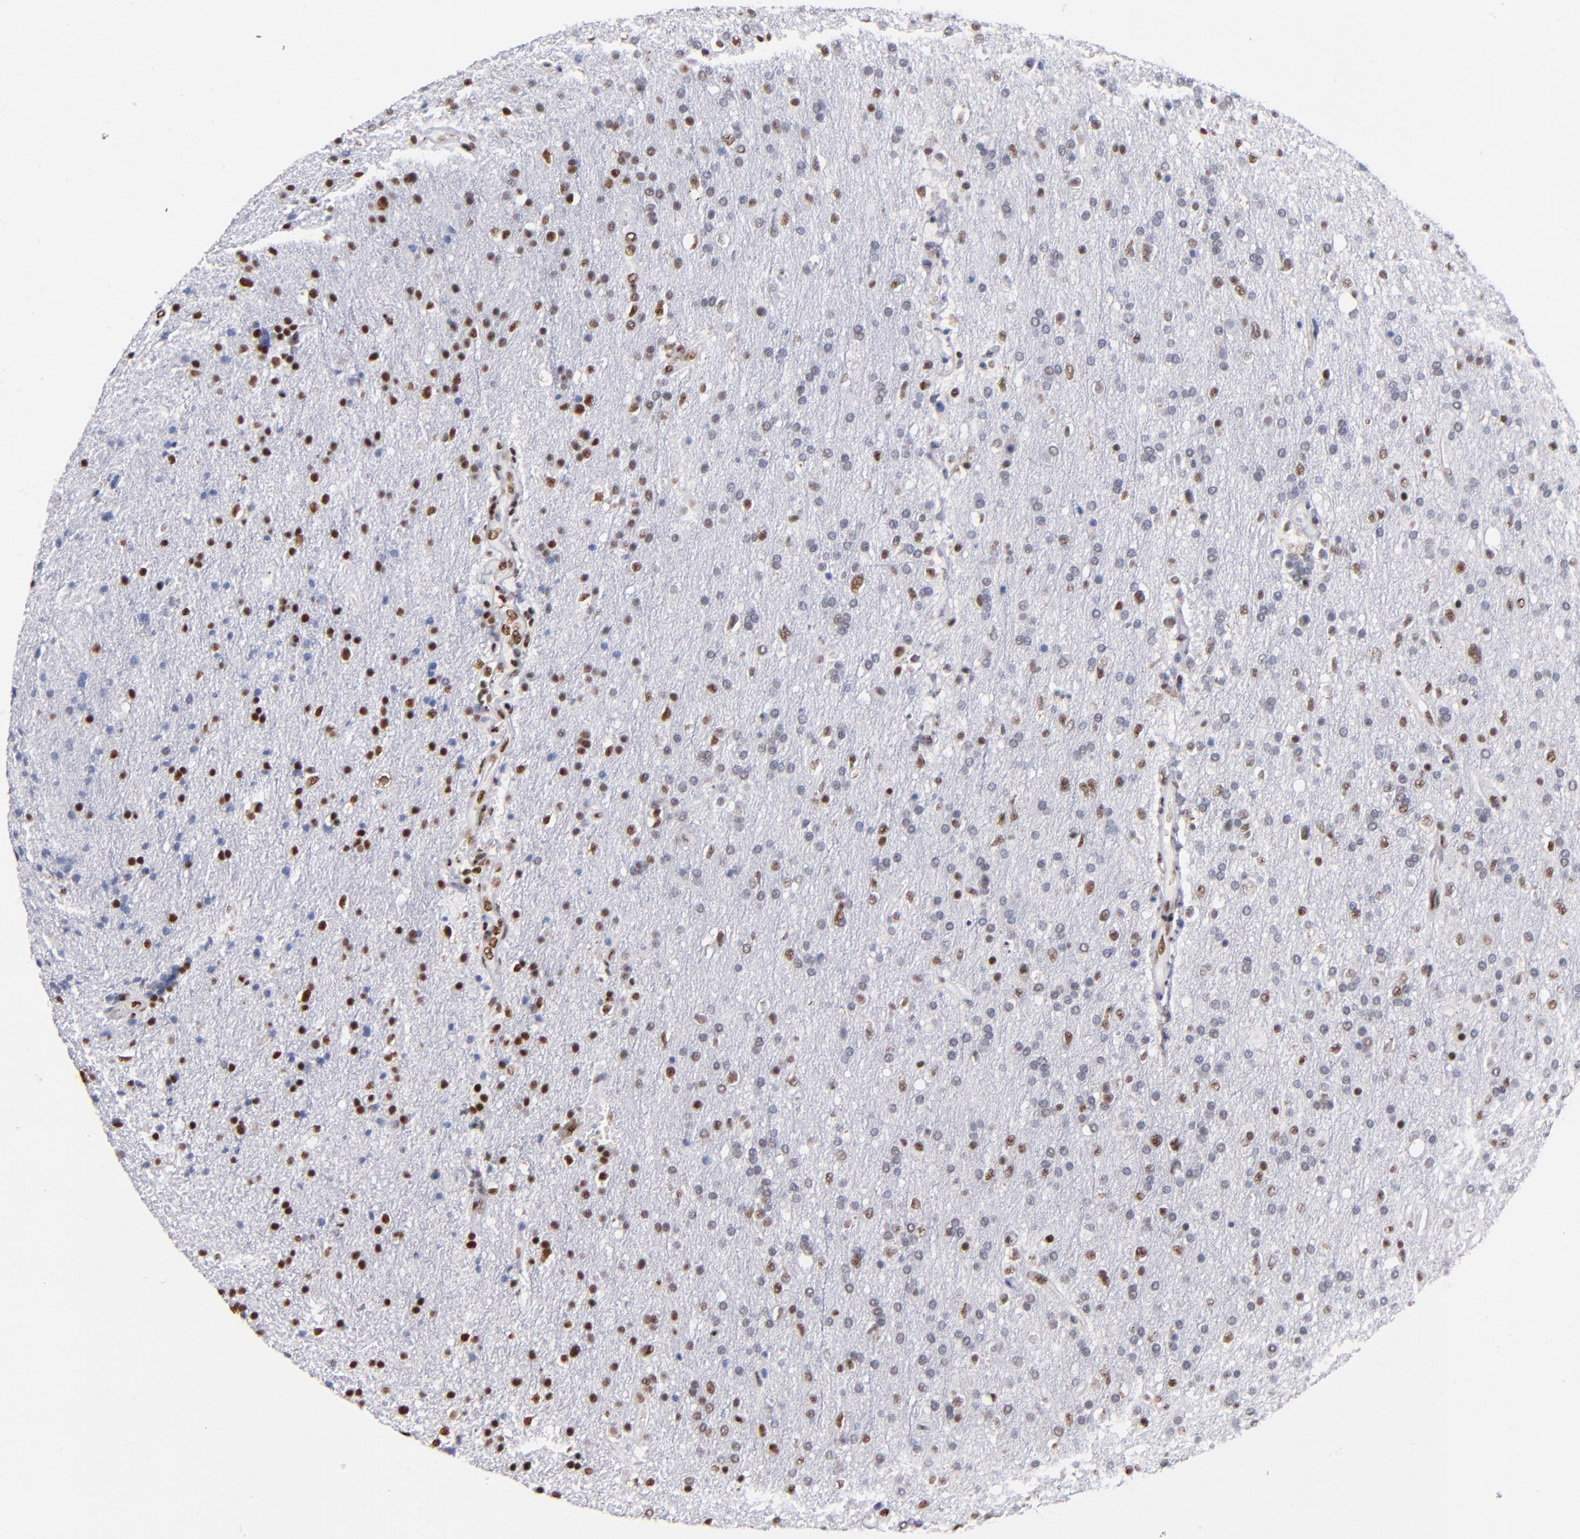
{"staining": {"intensity": "moderate", "quantity": "25%-75%", "location": "nuclear"}, "tissue": "glioma", "cell_type": "Tumor cells", "image_type": "cancer", "snomed": [{"axis": "morphology", "description": "Glioma, malignant, High grade"}, {"axis": "topography", "description": "Brain"}], "caption": "Brown immunohistochemical staining in glioma reveals moderate nuclear staining in approximately 25%-75% of tumor cells.", "gene": "MN1", "patient": {"sex": "male", "age": 33}}